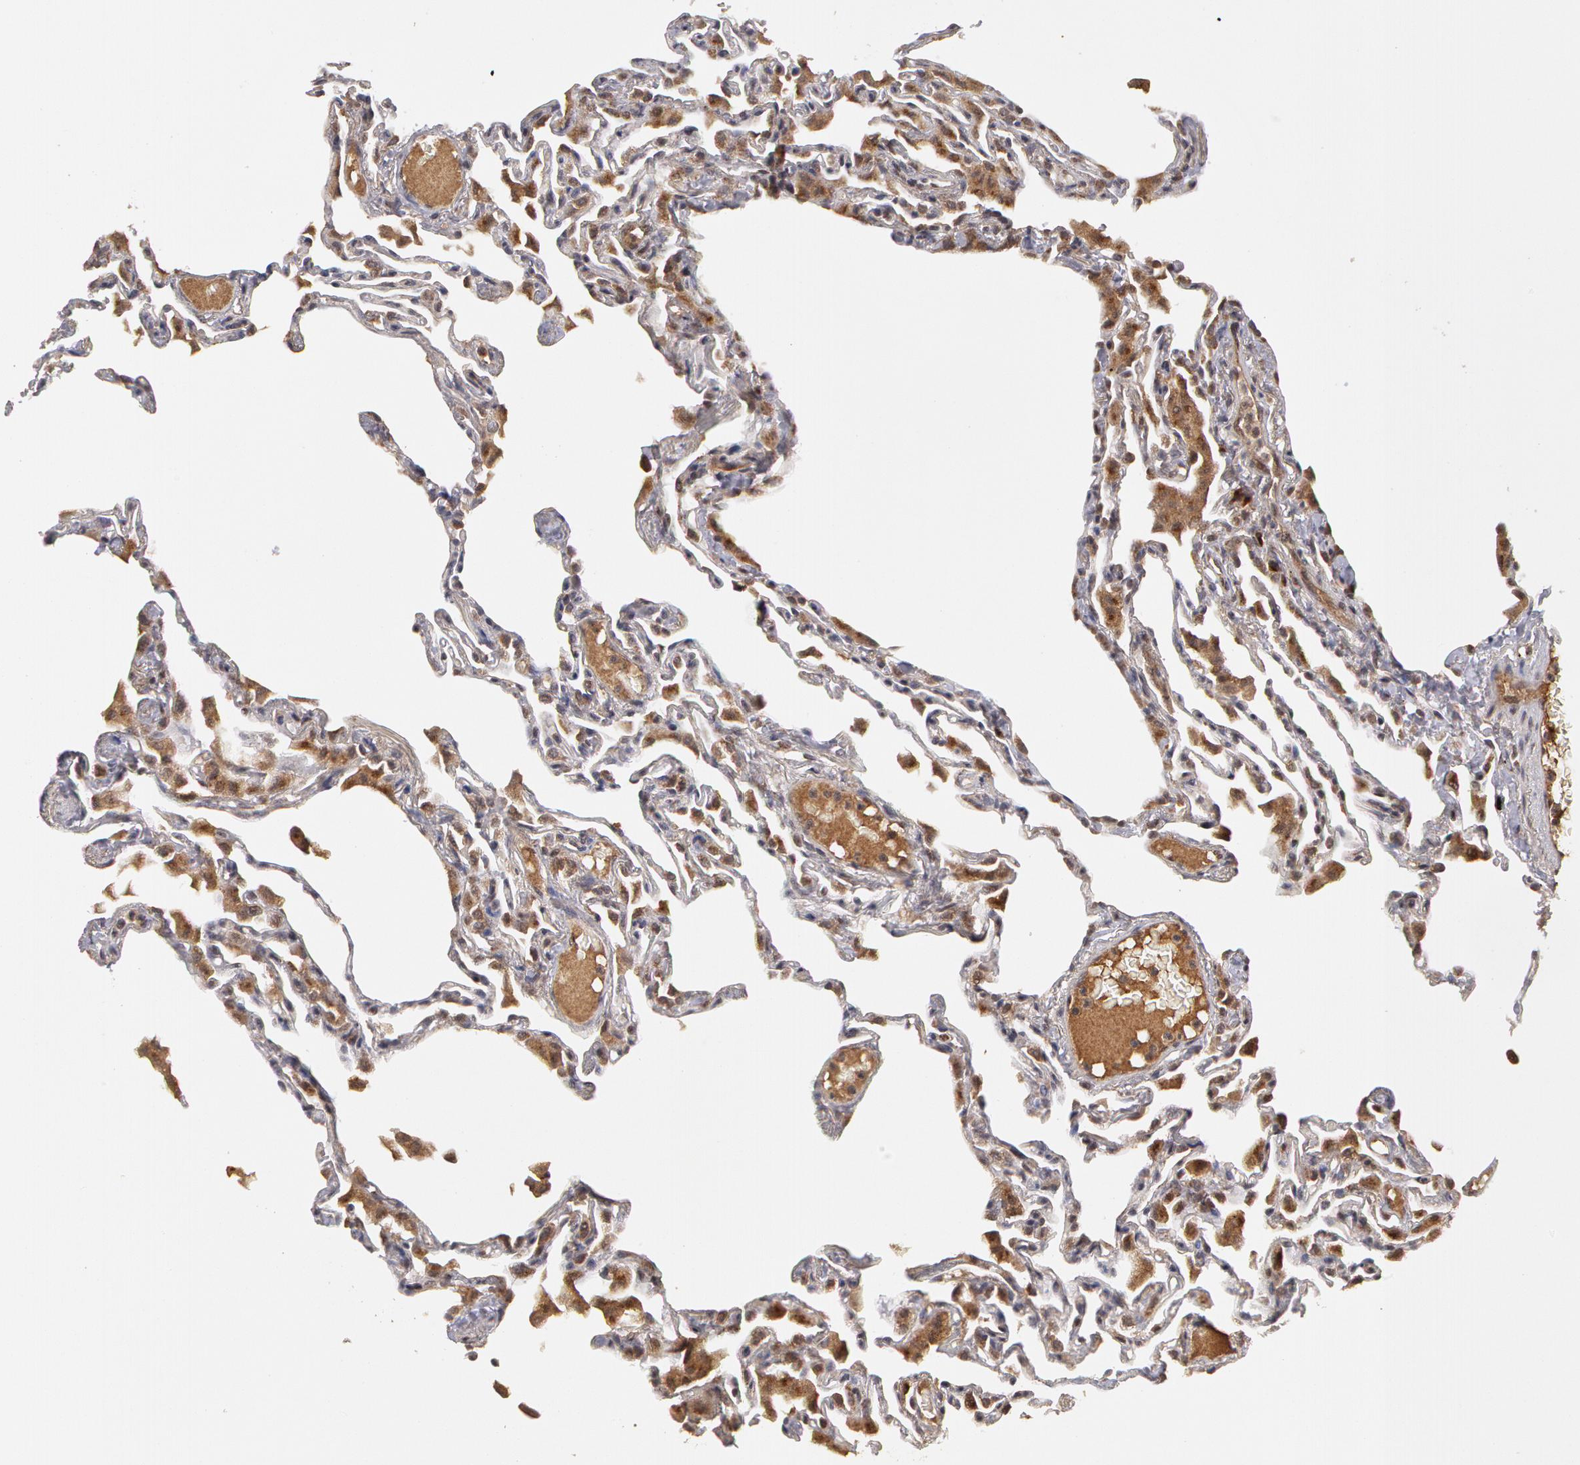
{"staining": {"intensity": "moderate", "quantity": "25%-75%", "location": "nuclear"}, "tissue": "lung", "cell_type": "Alveolar cells", "image_type": "normal", "snomed": [{"axis": "morphology", "description": "Normal tissue, NOS"}, {"axis": "topography", "description": "Lung"}], "caption": "A micrograph of lung stained for a protein reveals moderate nuclear brown staining in alveolar cells. Immunohistochemistry (ihc) stains the protein of interest in brown and the nuclei are stained blue.", "gene": "STX5", "patient": {"sex": "female", "age": 49}}